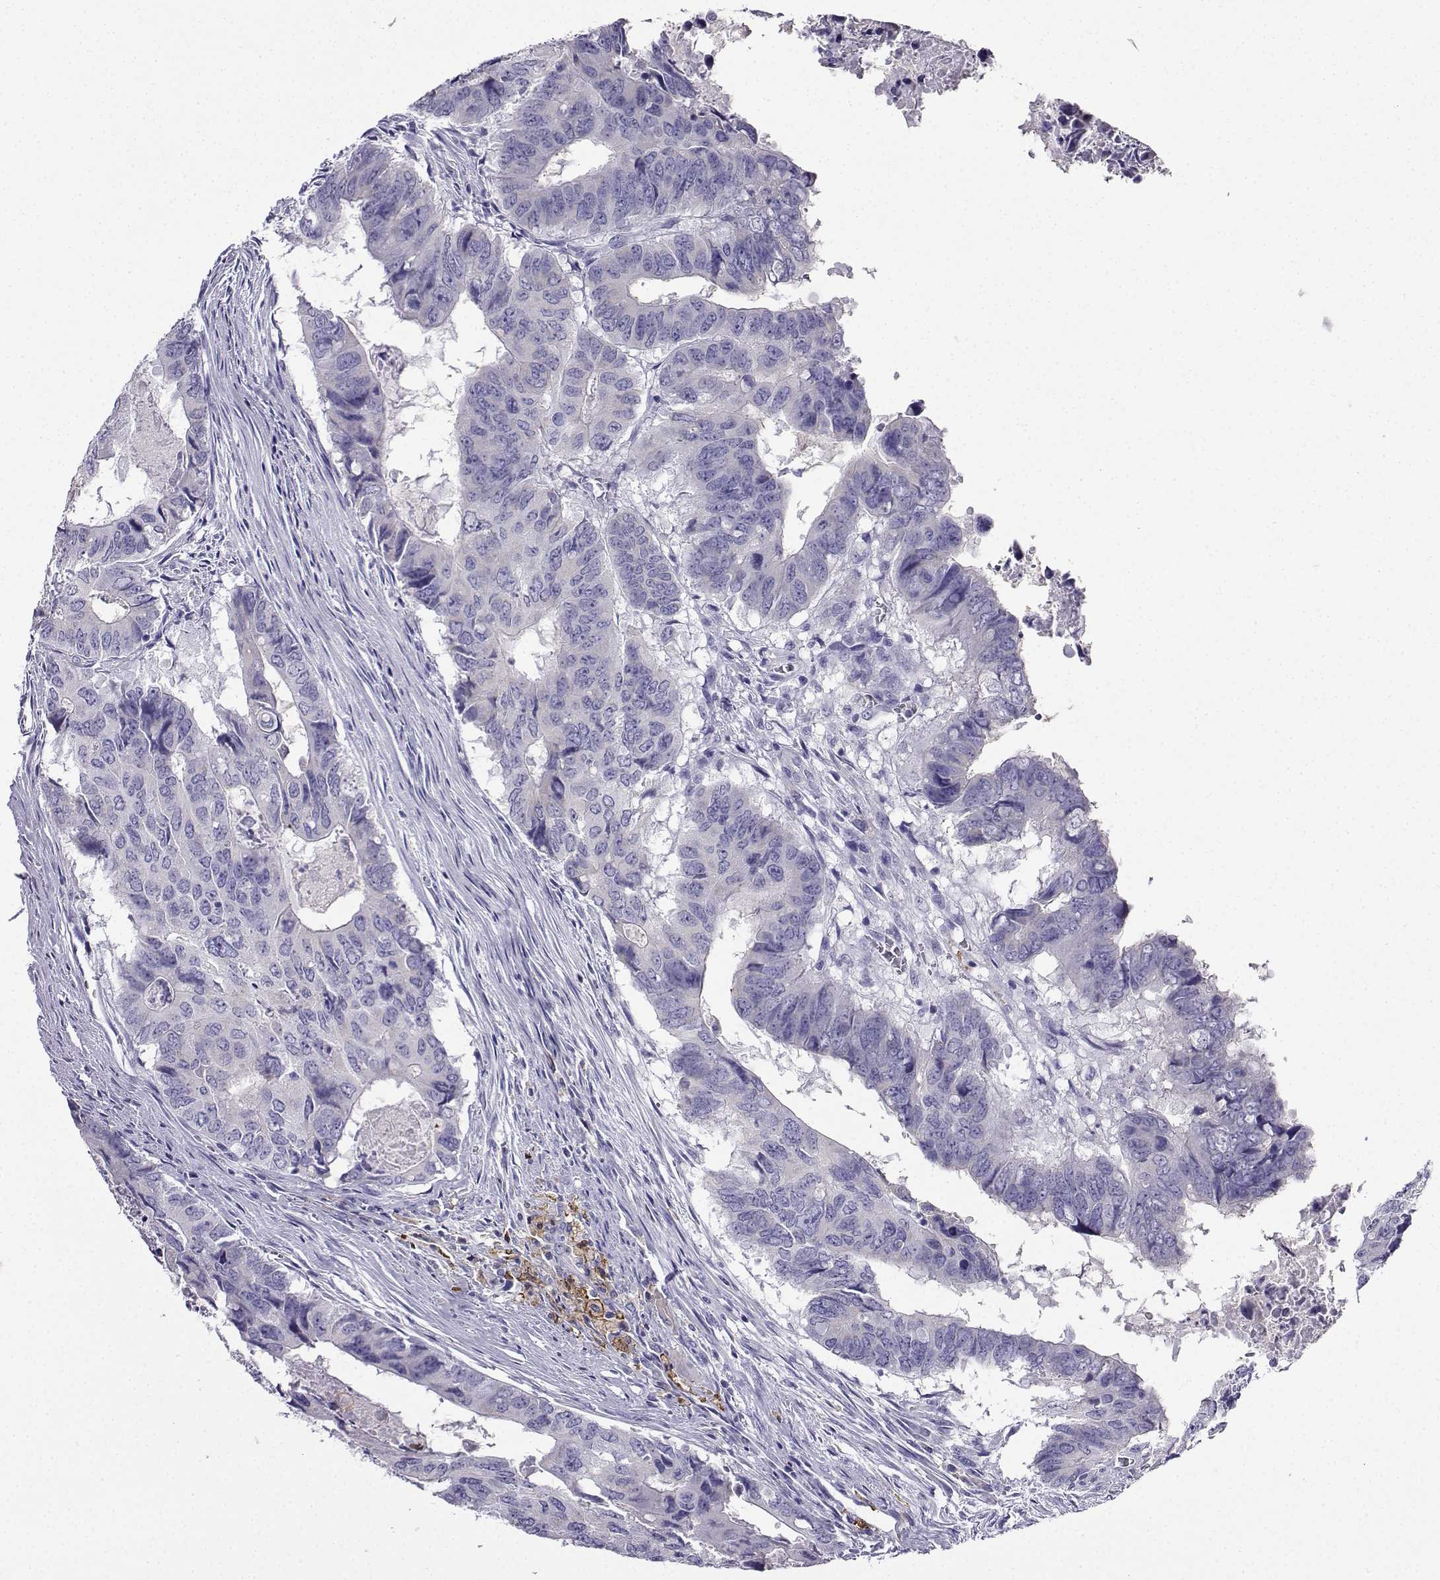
{"staining": {"intensity": "negative", "quantity": "none", "location": "none"}, "tissue": "colorectal cancer", "cell_type": "Tumor cells", "image_type": "cancer", "snomed": [{"axis": "morphology", "description": "Adenocarcinoma, NOS"}, {"axis": "topography", "description": "Colon"}], "caption": "Immunohistochemical staining of colorectal cancer (adenocarcinoma) reveals no significant staining in tumor cells. (IHC, brightfield microscopy, high magnification).", "gene": "LINGO1", "patient": {"sex": "male", "age": 79}}